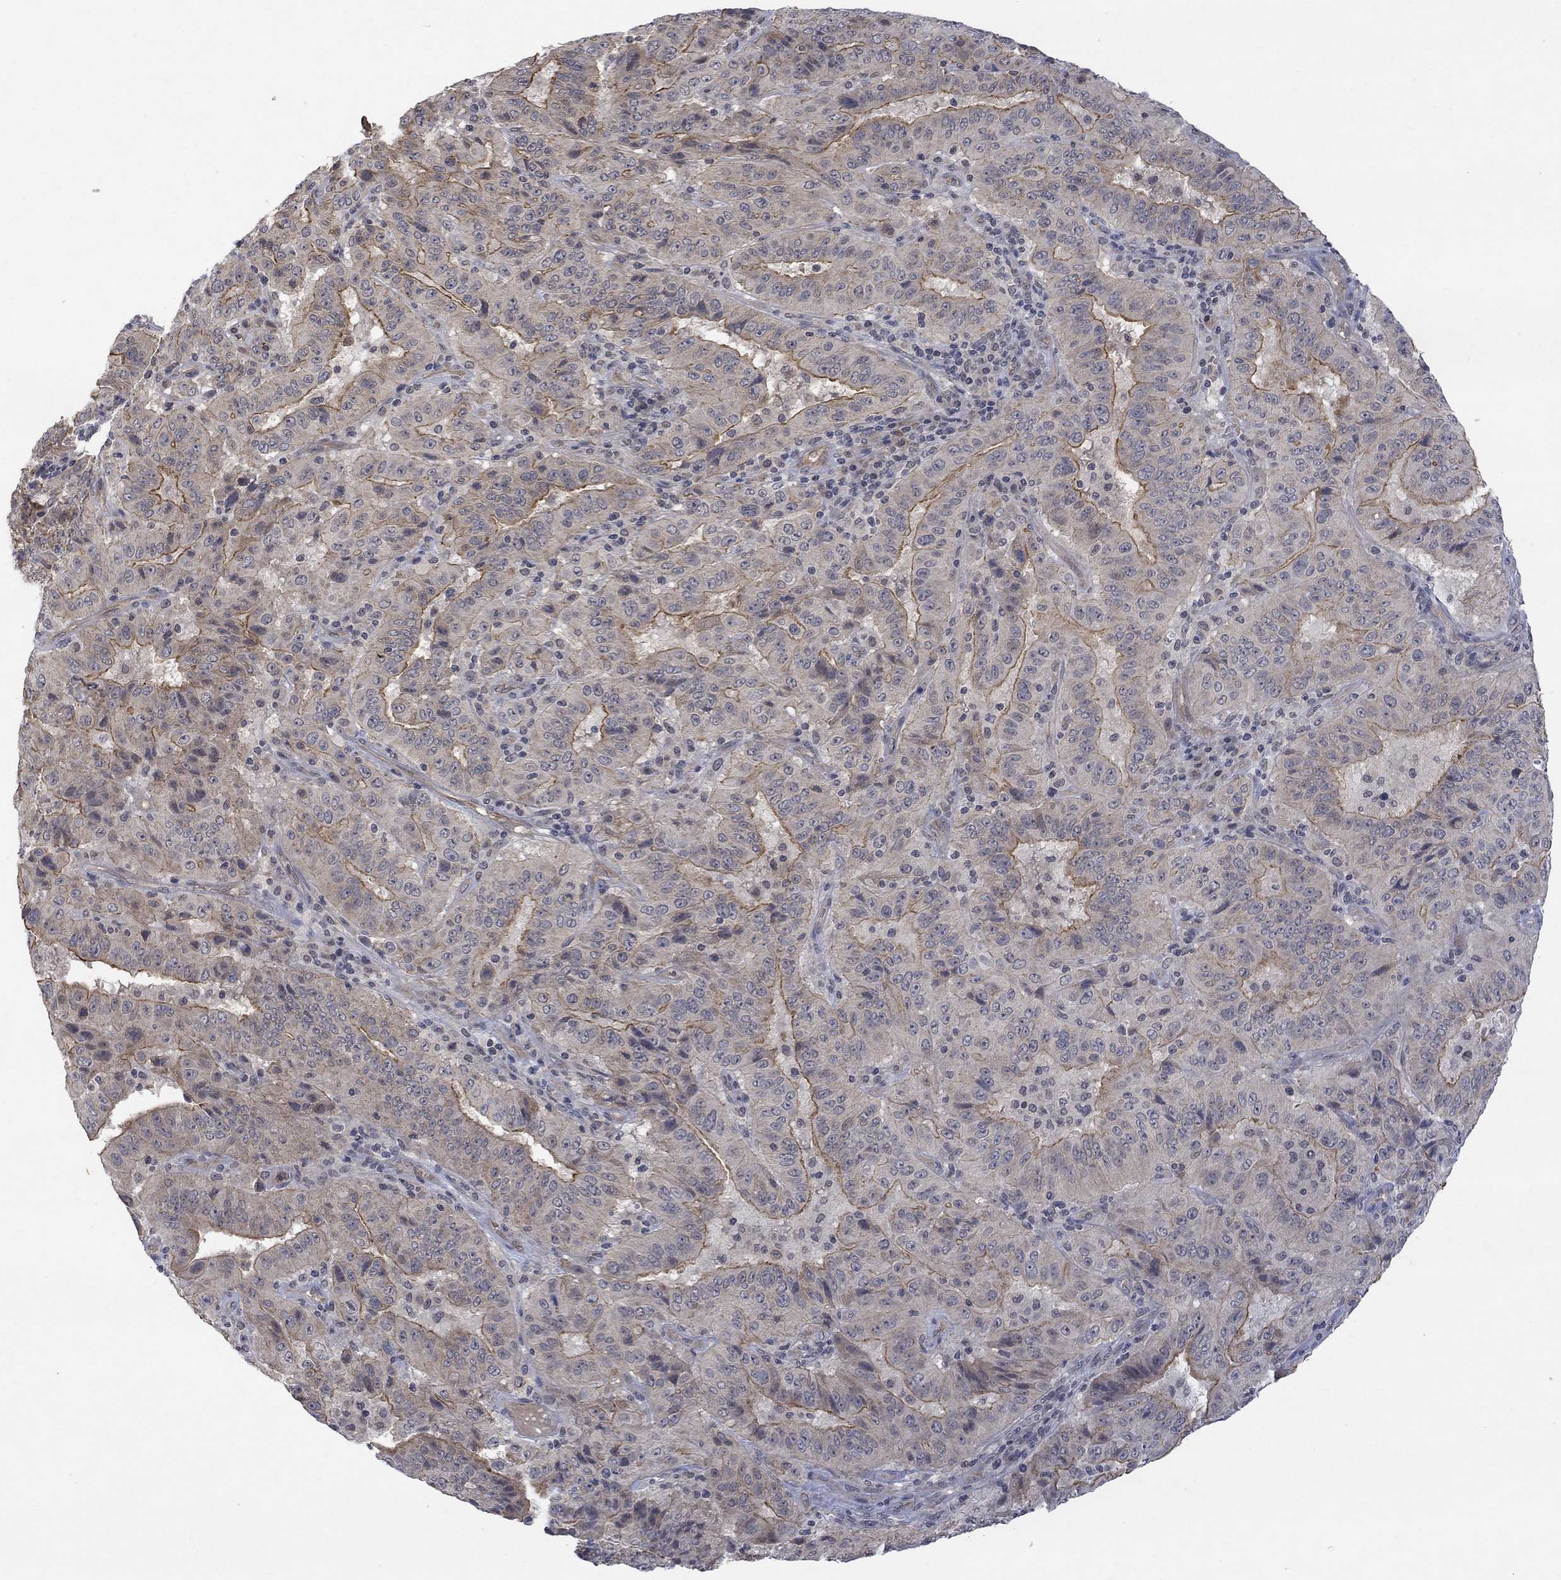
{"staining": {"intensity": "strong", "quantity": "25%-75%", "location": "cytoplasmic/membranous"}, "tissue": "pancreatic cancer", "cell_type": "Tumor cells", "image_type": "cancer", "snomed": [{"axis": "morphology", "description": "Adenocarcinoma, NOS"}, {"axis": "topography", "description": "Pancreas"}], "caption": "Pancreatic cancer was stained to show a protein in brown. There is high levels of strong cytoplasmic/membranous positivity in about 25%-75% of tumor cells. (DAB (3,3'-diaminobenzidine) IHC, brown staining for protein, blue staining for nuclei).", "gene": "GRIN2D", "patient": {"sex": "male", "age": 63}}